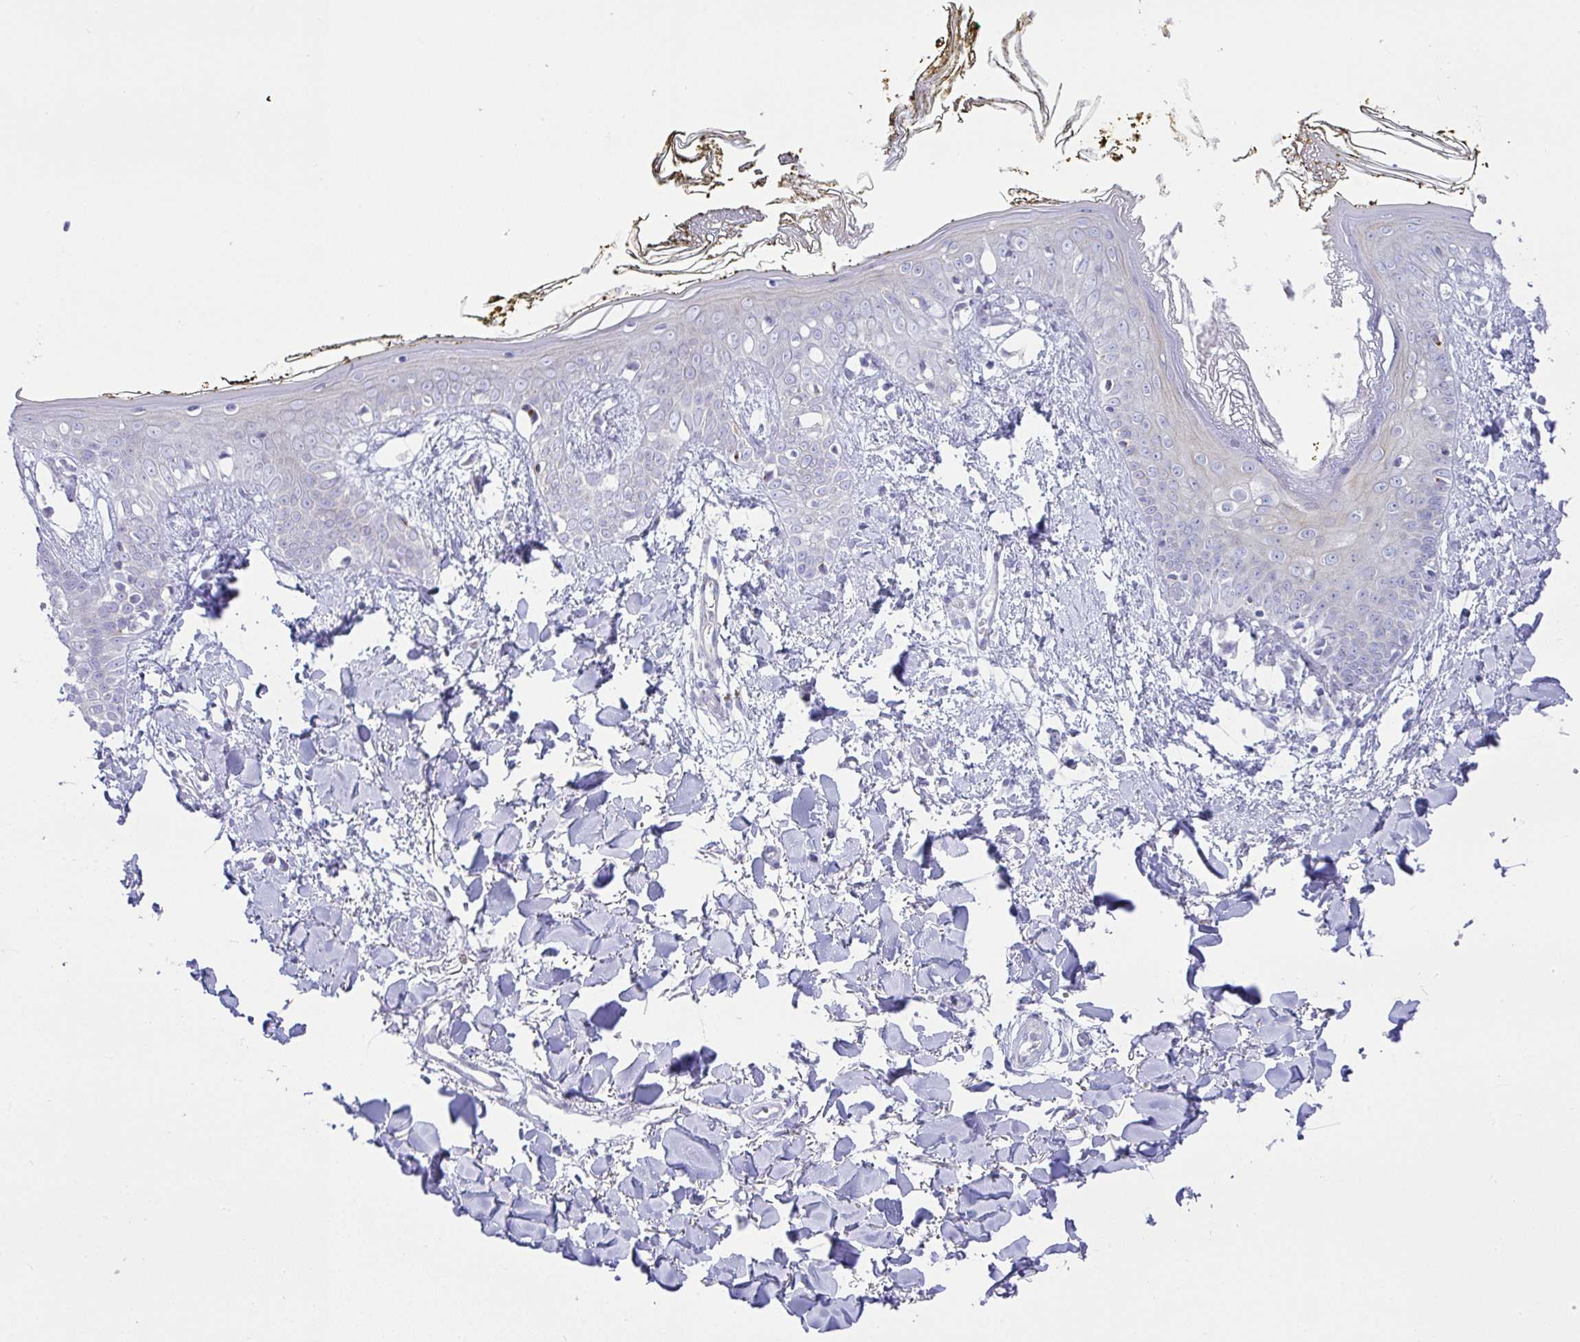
{"staining": {"intensity": "negative", "quantity": "none", "location": "none"}, "tissue": "skin", "cell_type": "Fibroblasts", "image_type": "normal", "snomed": [{"axis": "morphology", "description": "Normal tissue, NOS"}, {"axis": "topography", "description": "Skin"}], "caption": "Skin stained for a protein using immunohistochemistry reveals no staining fibroblasts.", "gene": "FAM177A1", "patient": {"sex": "female", "age": 34}}